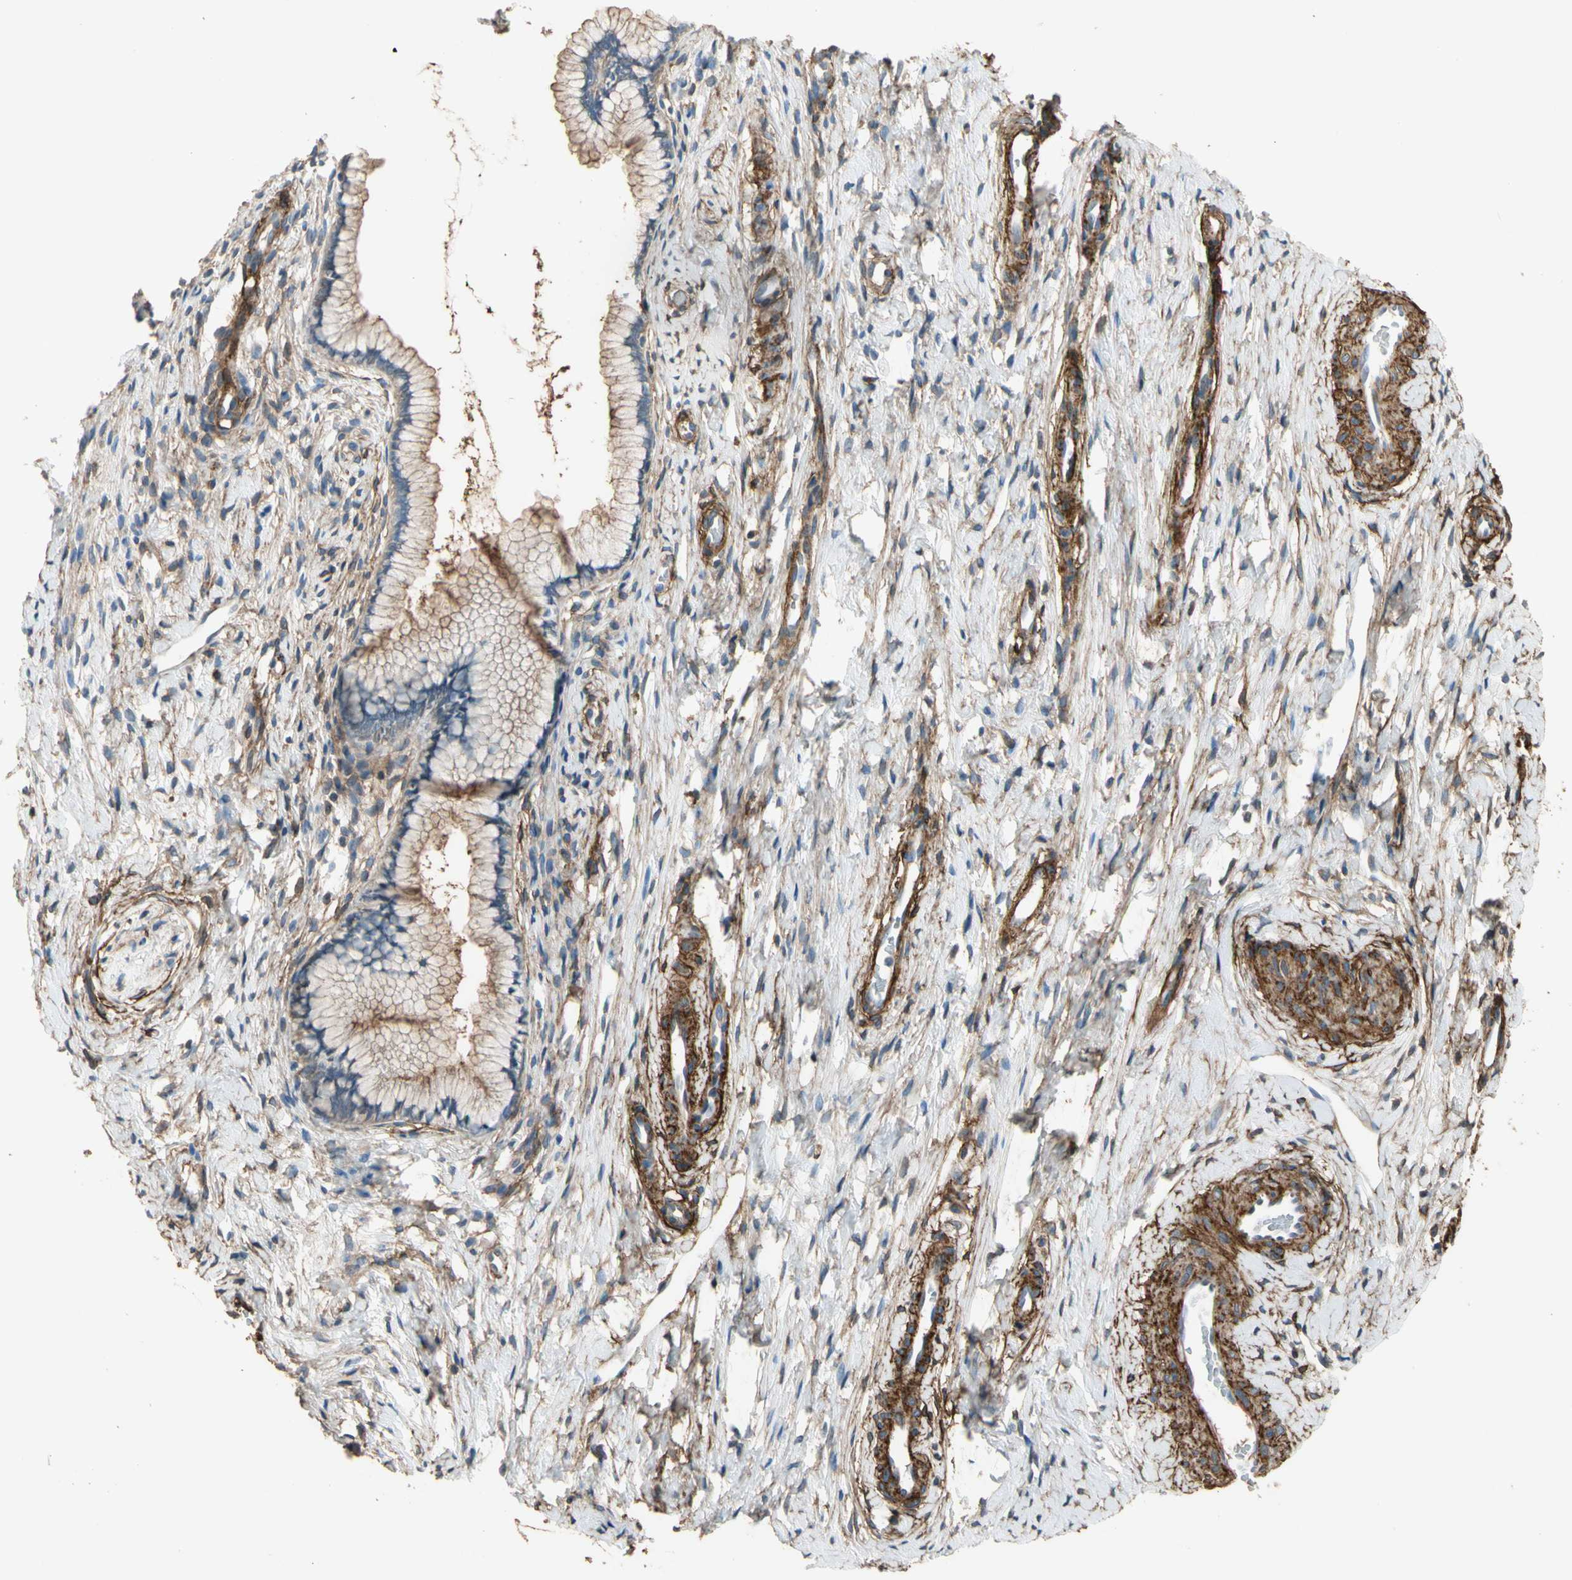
{"staining": {"intensity": "weak", "quantity": "25%-75%", "location": "cytoplasmic/membranous"}, "tissue": "cervix", "cell_type": "Glandular cells", "image_type": "normal", "snomed": [{"axis": "morphology", "description": "Normal tissue, NOS"}, {"axis": "topography", "description": "Cervix"}], "caption": "Protein staining of unremarkable cervix exhibits weak cytoplasmic/membranous expression in approximately 25%-75% of glandular cells.", "gene": "SUSD2", "patient": {"sex": "female", "age": 65}}